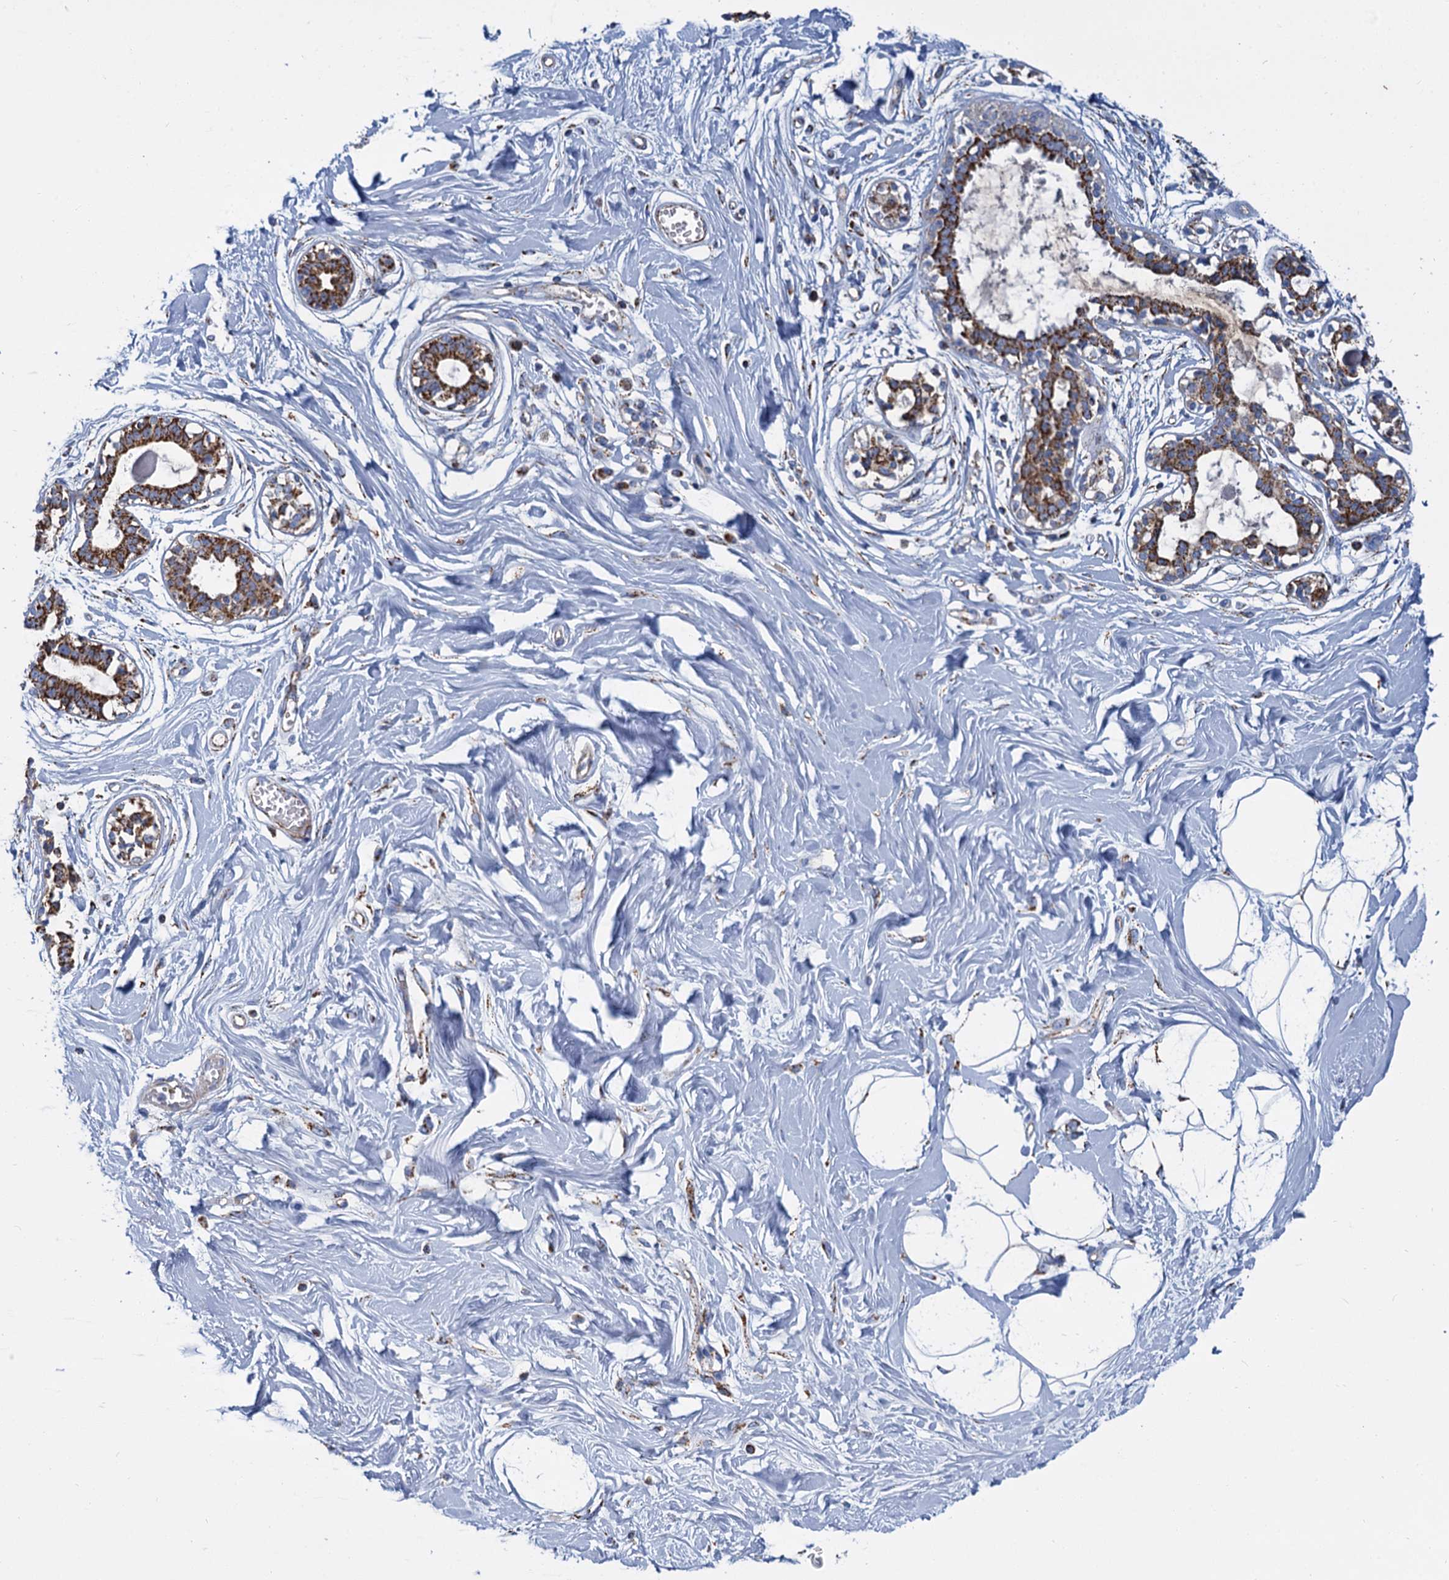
{"staining": {"intensity": "moderate", "quantity": "<25%", "location": "cytoplasmic/membranous"}, "tissue": "breast", "cell_type": "Adipocytes", "image_type": "normal", "snomed": [{"axis": "morphology", "description": "Normal tissue, NOS"}, {"axis": "topography", "description": "Breast"}], "caption": "Immunohistochemistry (IHC) staining of benign breast, which reveals low levels of moderate cytoplasmic/membranous staining in approximately <25% of adipocytes indicating moderate cytoplasmic/membranous protein positivity. The staining was performed using DAB (3,3'-diaminobenzidine) (brown) for protein detection and nuclei were counterstained in hematoxylin (blue).", "gene": "CCP110", "patient": {"sex": "female", "age": 45}}